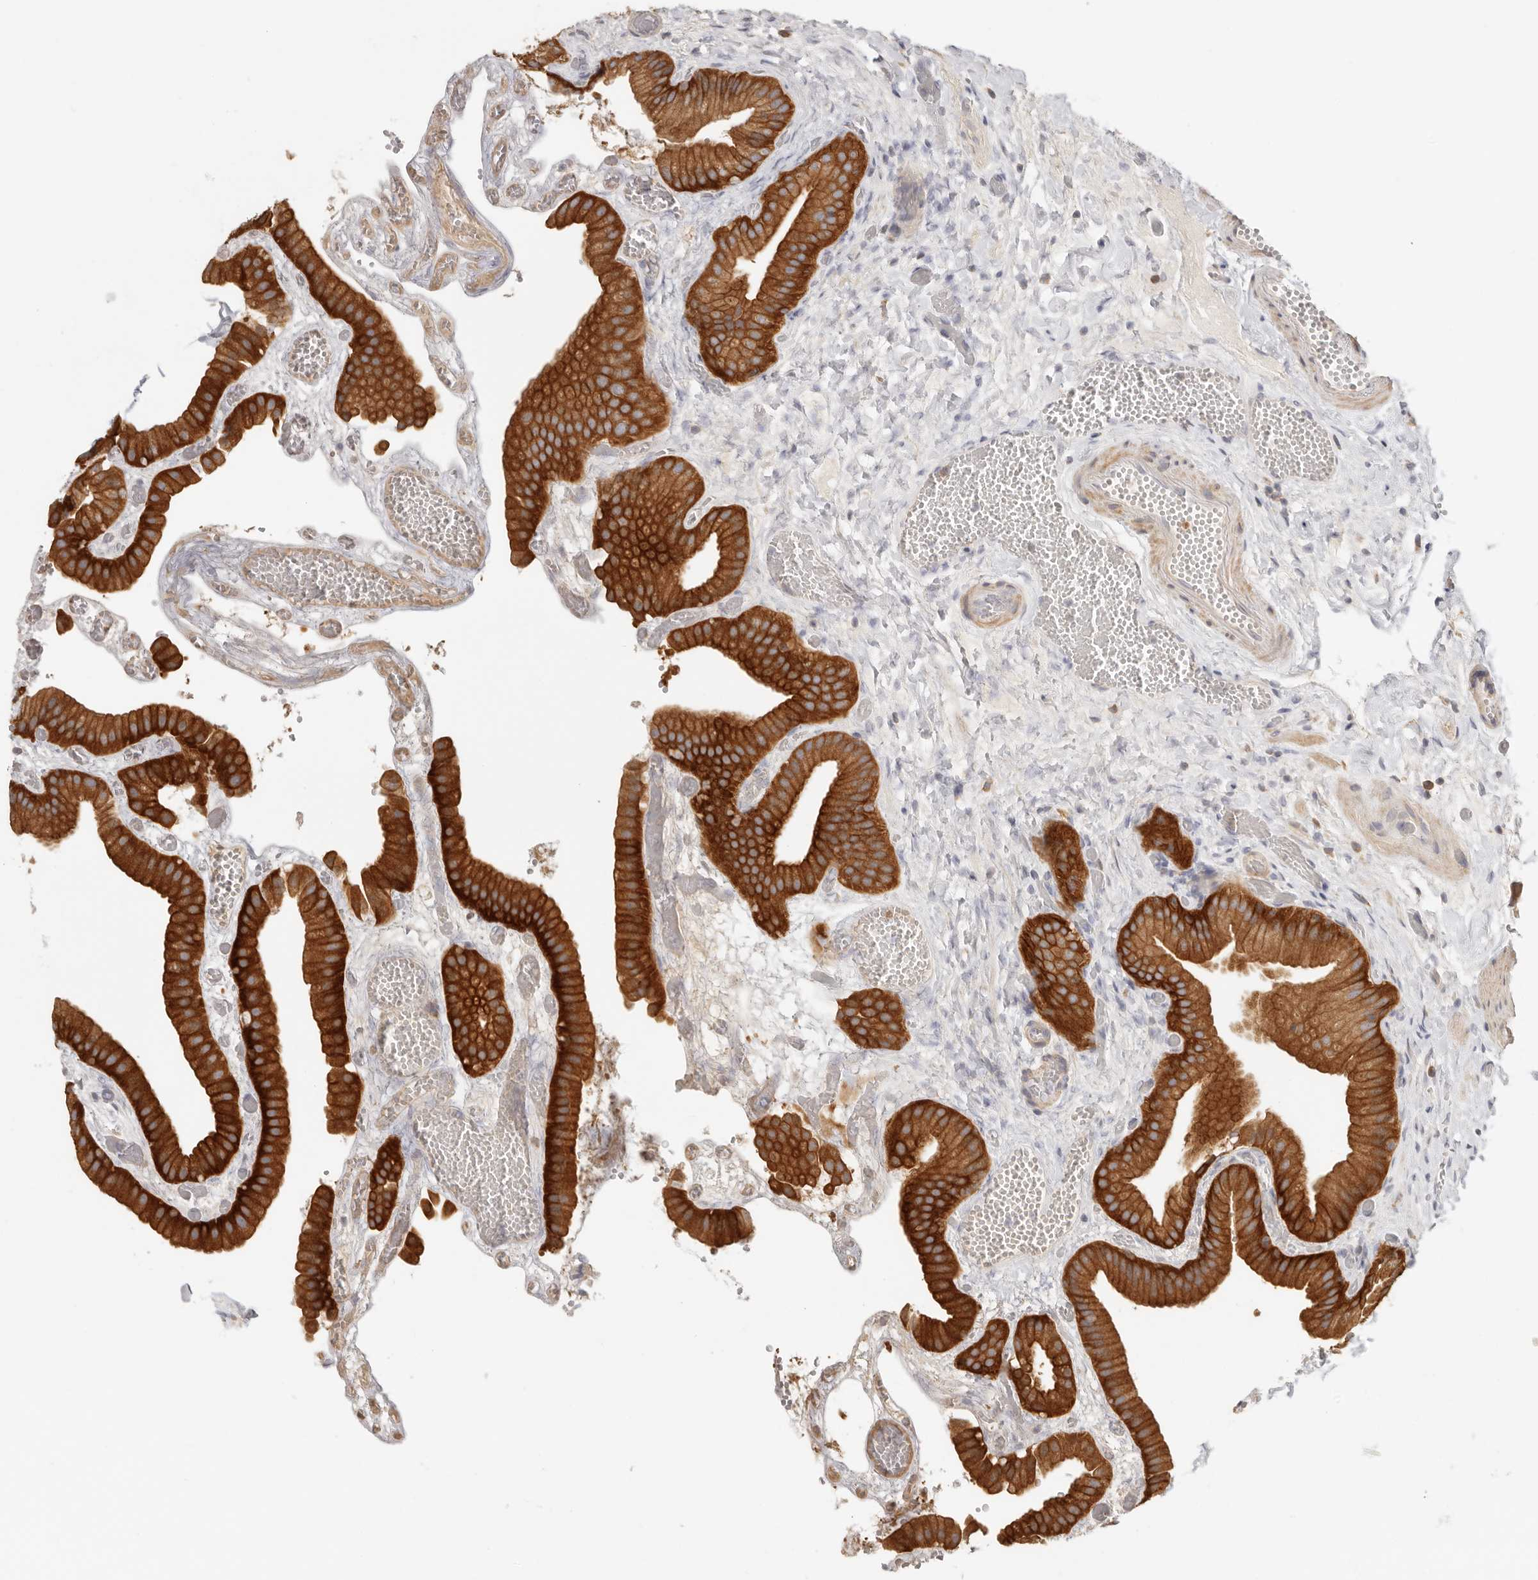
{"staining": {"intensity": "strong", "quantity": ">75%", "location": "cytoplasmic/membranous"}, "tissue": "gallbladder", "cell_type": "Glandular cells", "image_type": "normal", "snomed": [{"axis": "morphology", "description": "Normal tissue, NOS"}, {"axis": "topography", "description": "Gallbladder"}], "caption": "Glandular cells reveal high levels of strong cytoplasmic/membranous positivity in approximately >75% of cells in unremarkable human gallbladder. The staining is performed using DAB brown chromogen to label protein expression. The nuclei are counter-stained blue using hematoxylin.", "gene": "ANXA9", "patient": {"sex": "female", "age": 64}}